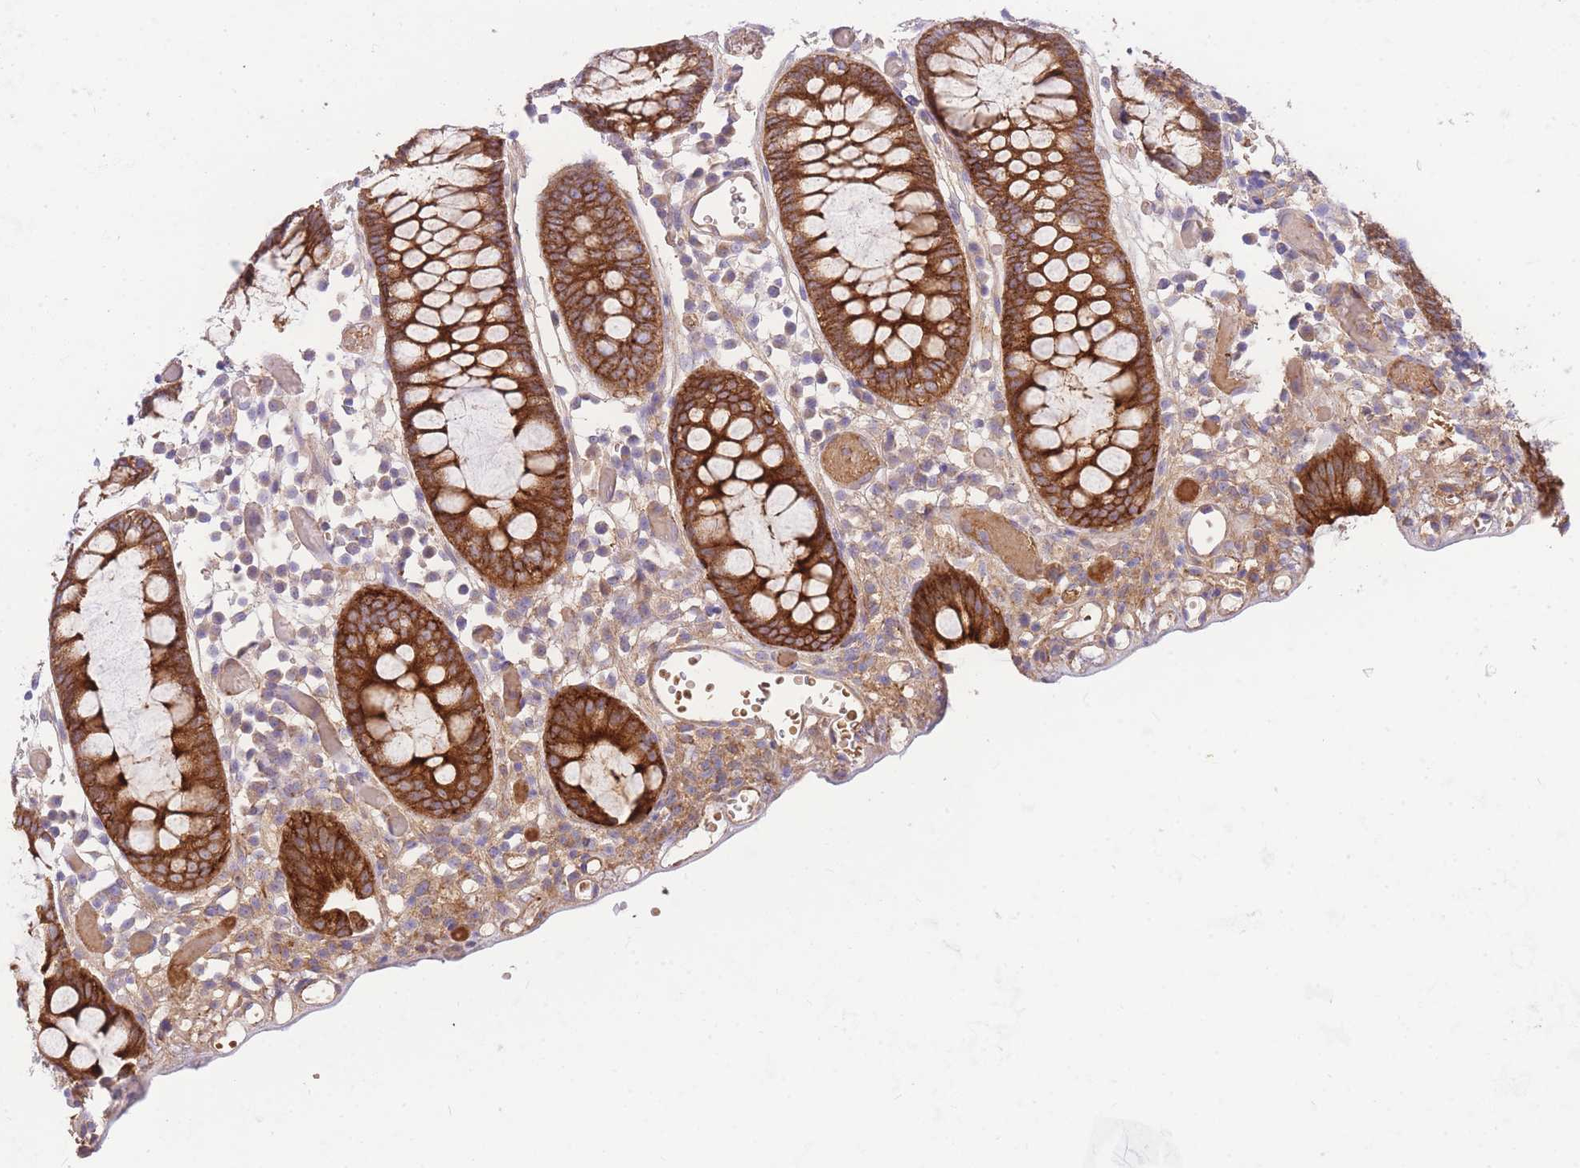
{"staining": {"intensity": "moderate", "quantity": ">75%", "location": "cytoplasmic/membranous"}, "tissue": "colon", "cell_type": "Endothelial cells", "image_type": "normal", "snomed": [{"axis": "morphology", "description": "Normal tissue, NOS"}, {"axis": "topography", "description": "Colon"}], "caption": "Moderate cytoplasmic/membranous staining for a protein is present in approximately >75% of endothelial cells of unremarkable colon using immunohistochemistry.", "gene": "INSYN2B", "patient": {"sex": "male", "age": 14}}